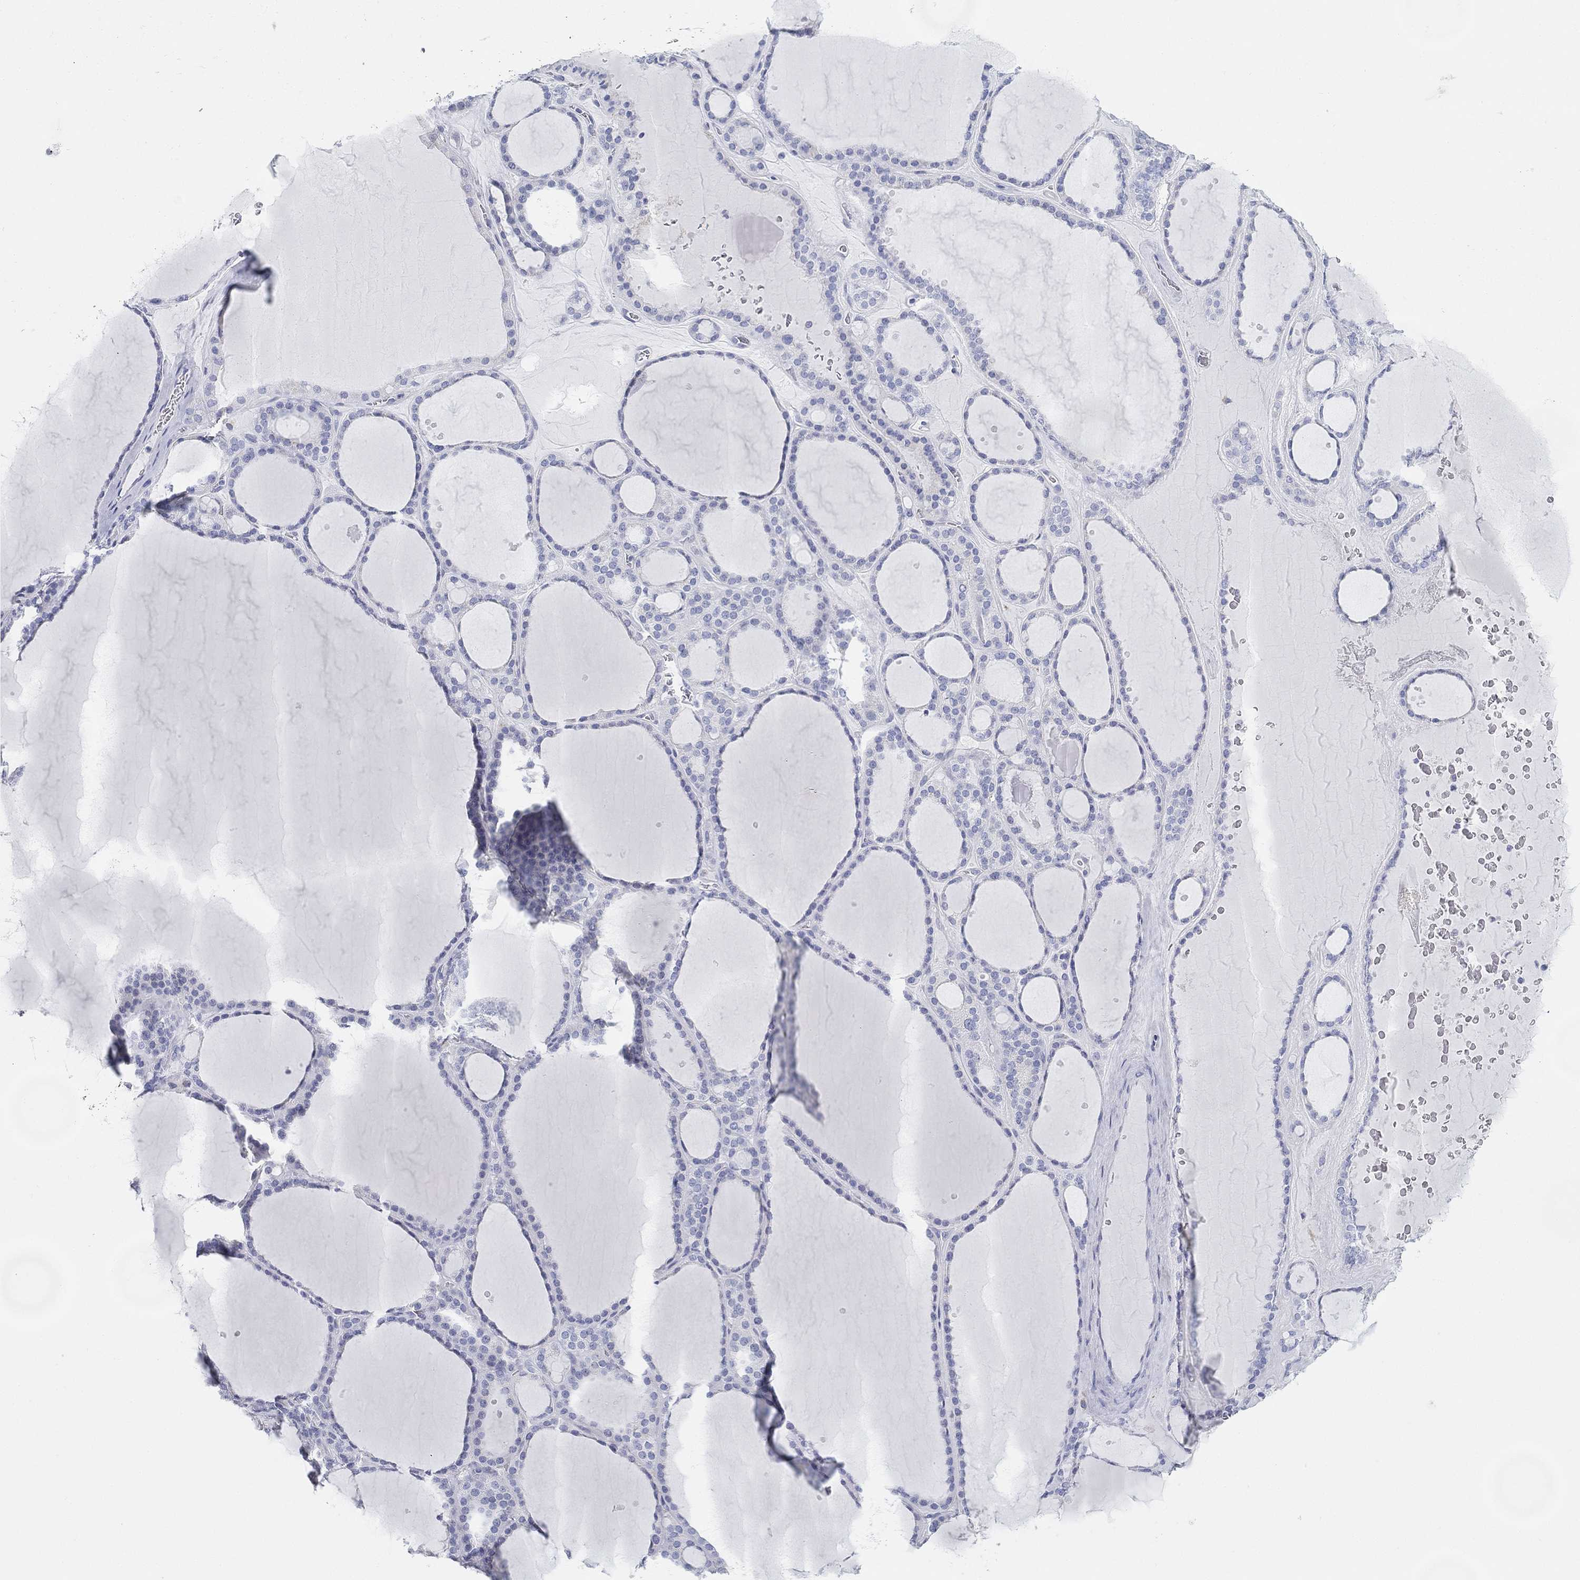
{"staining": {"intensity": "negative", "quantity": "none", "location": "none"}, "tissue": "thyroid gland", "cell_type": "Glandular cells", "image_type": "normal", "snomed": [{"axis": "morphology", "description": "Normal tissue, NOS"}, {"axis": "topography", "description": "Thyroid gland"}], "caption": "Glandular cells show no significant protein expression in unremarkable thyroid gland. Nuclei are stained in blue.", "gene": "GPR61", "patient": {"sex": "male", "age": 63}}